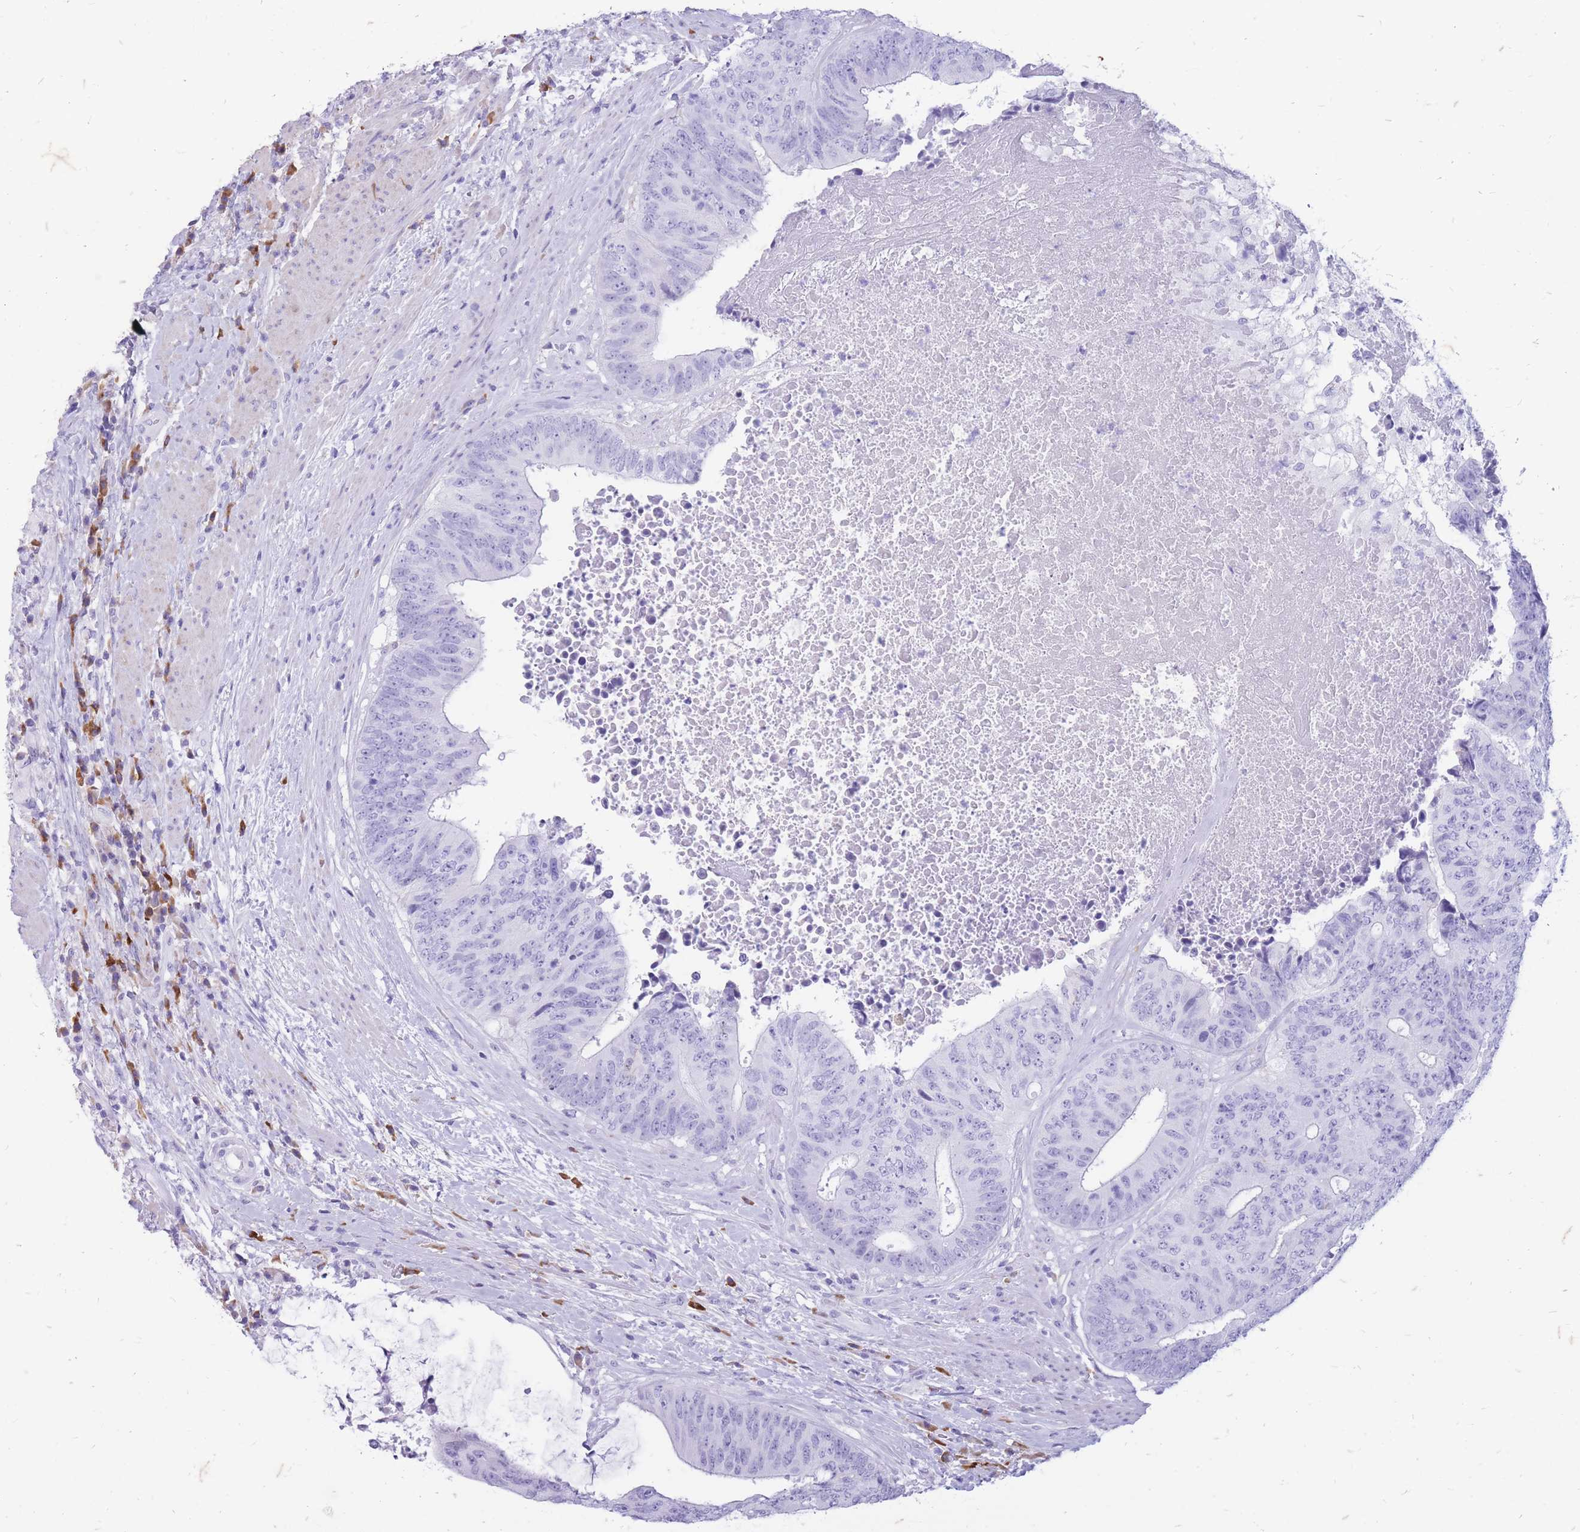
{"staining": {"intensity": "negative", "quantity": "none", "location": "none"}, "tissue": "colorectal cancer", "cell_type": "Tumor cells", "image_type": "cancer", "snomed": [{"axis": "morphology", "description": "Adenocarcinoma, NOS"}, {"axis": "topography", "description": "Rectum"}], "caption": "The IHC image has no significant staining in tumor cells of colorectal cancer tissue.", "gene": "ZFP37", "patient": {"sex": "male", "age": 72}}